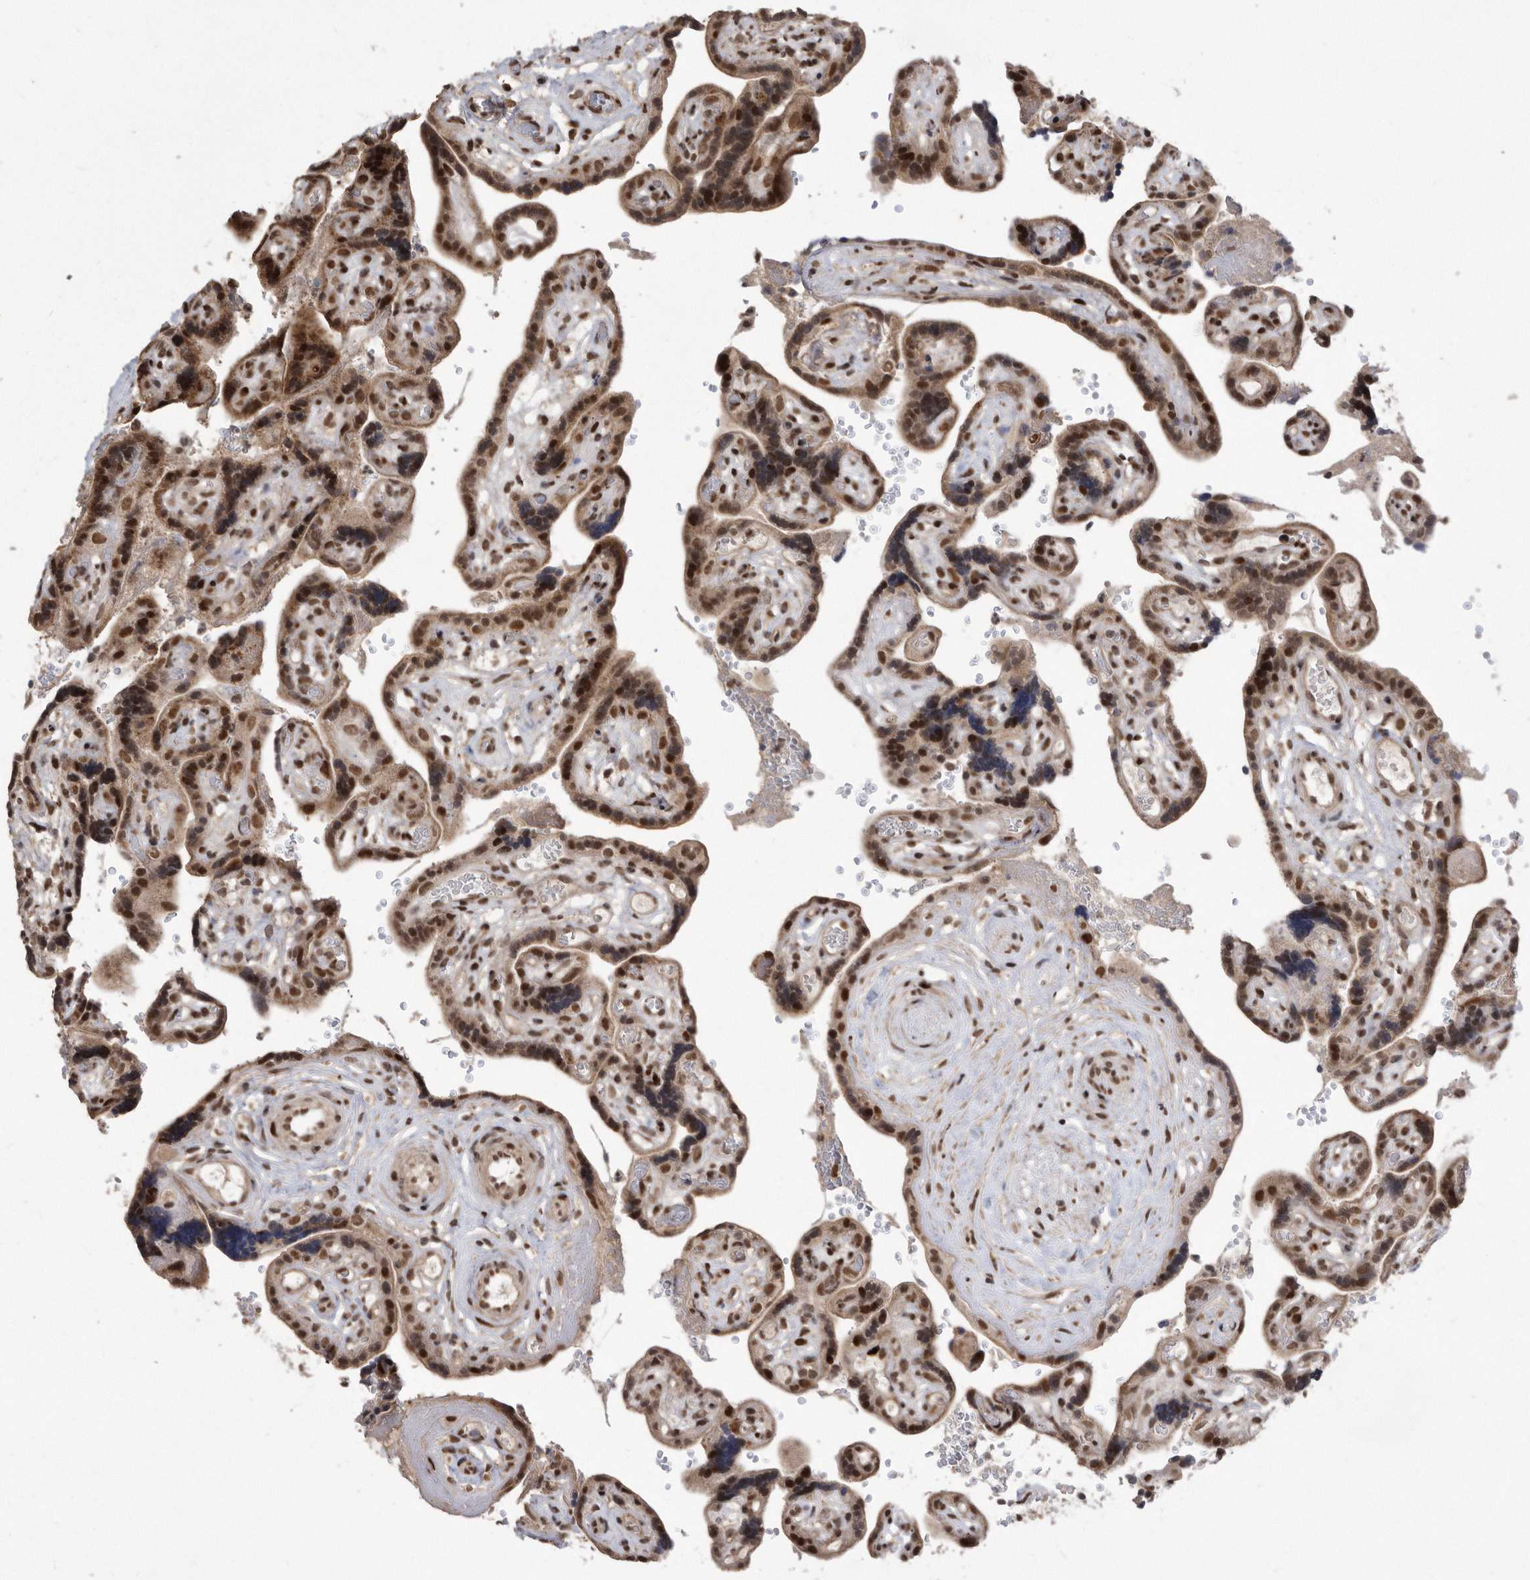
{"staining": {"intensity": "strong", "quantity": ">75%", "location": "cytoplasmic/membranous,nuclear"}, "tissue": "placenta", "cell_type": "Decidual cells", "image_type": "normal", "snomed": [{"axis": "morphology", "description": "Normal tissue, NOS"}, {"axis": "topography", "description": "Placenta"}], "caption": "Immunohistochemical staining of unremarkable placenta displays >75% levels of strong cytoplasmic/membranous,nuclear protein expression in about >75% of decidual cells.", "gene": "TDRD3", "patient": {"sex": "female", "age": 30}}